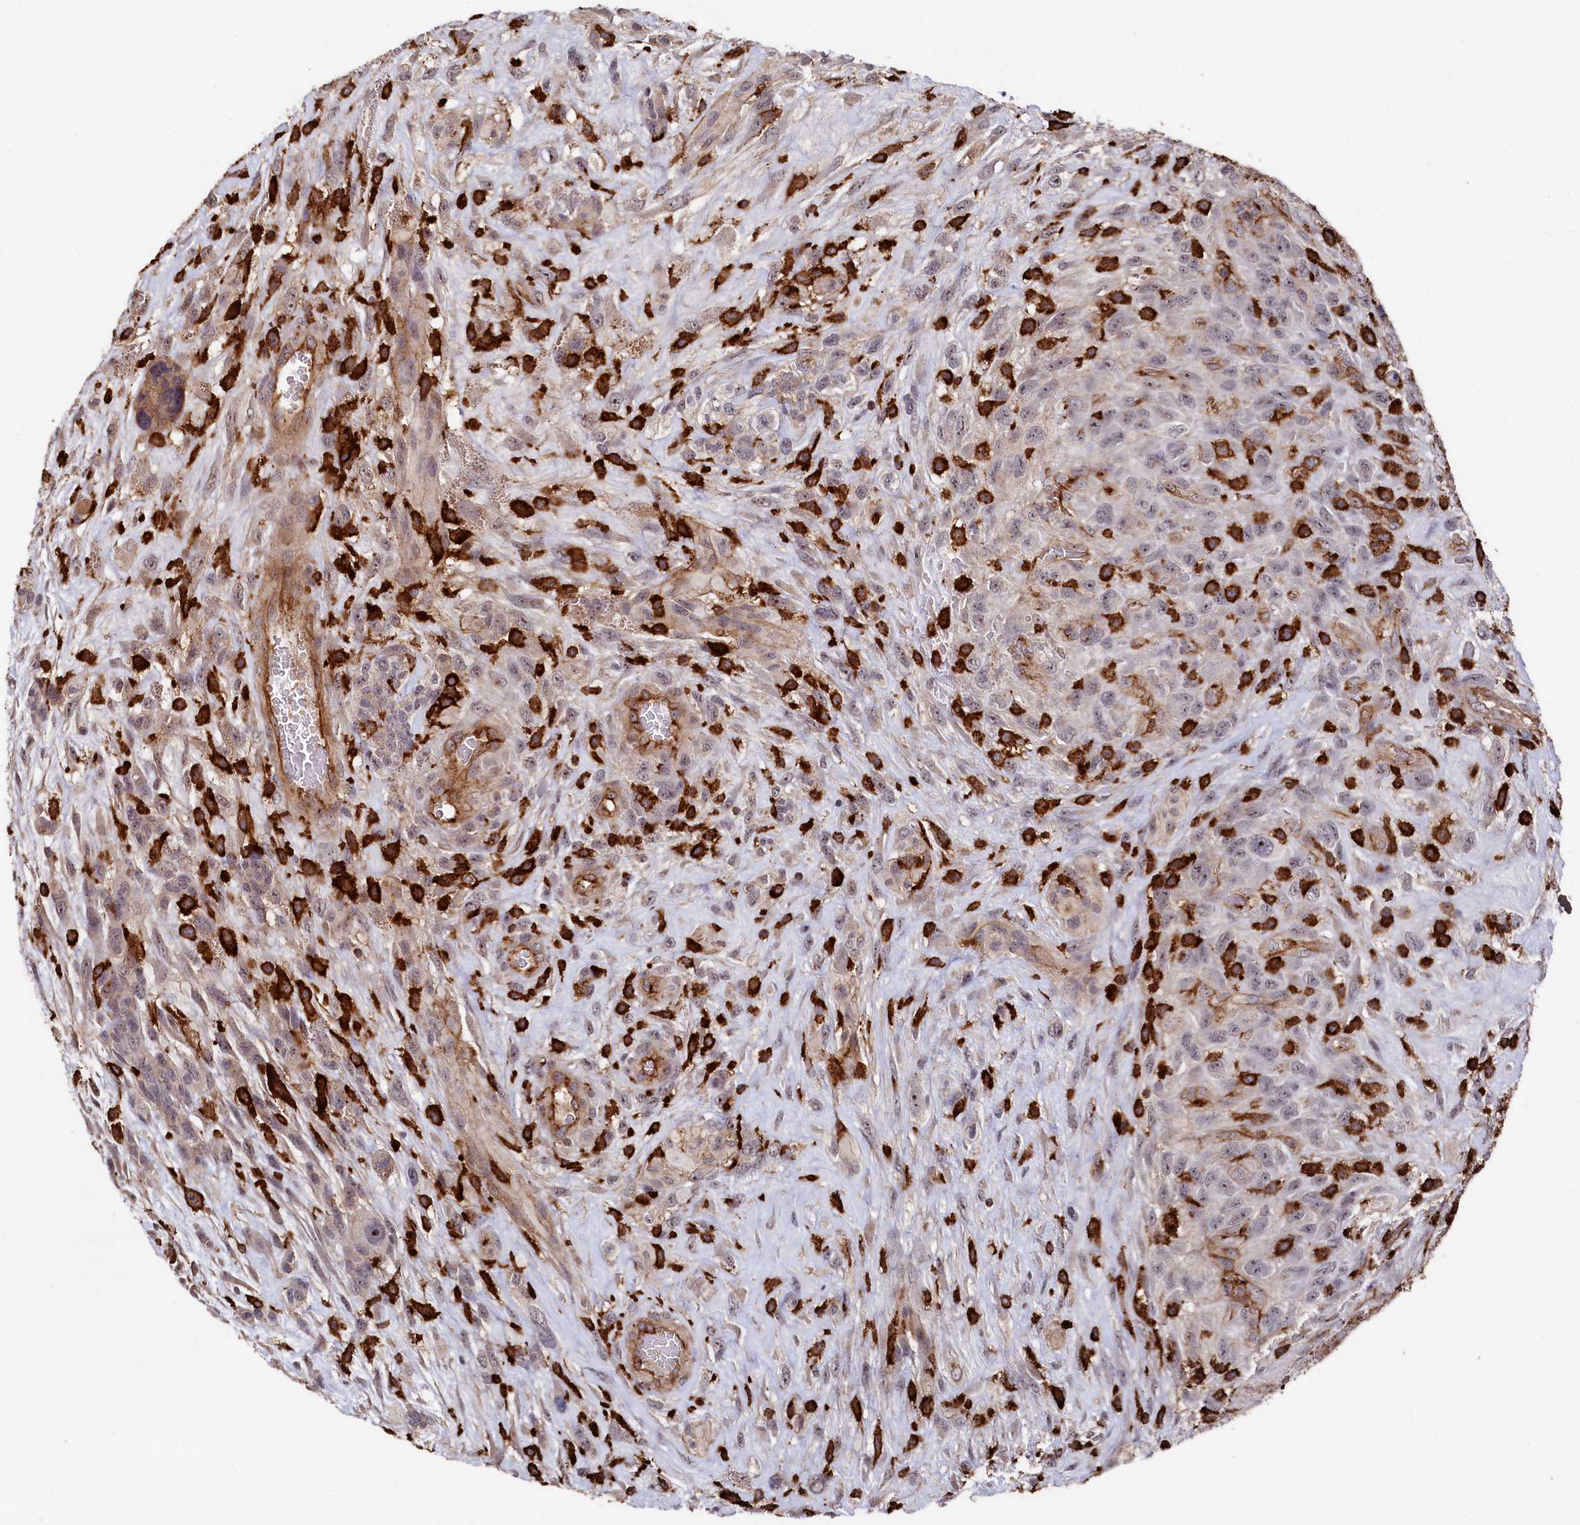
{"staining": {"intensity": "negative", "quantity": "none", "location": "none"}, "tissue": "glioma", "cell_type": "Tumor cells", "image_type": "cancer", "snomed": [{"axis": "morphology", "description": "Glioma, malignant, High grade"}, {"axis": "topography", "description": "Brain"}], "caption": "Tumor cells show no significant staining in malignant glioma (high-grade).", "gene": "PLEKHO2", "patient": {"sex": "male", "age": 61}}